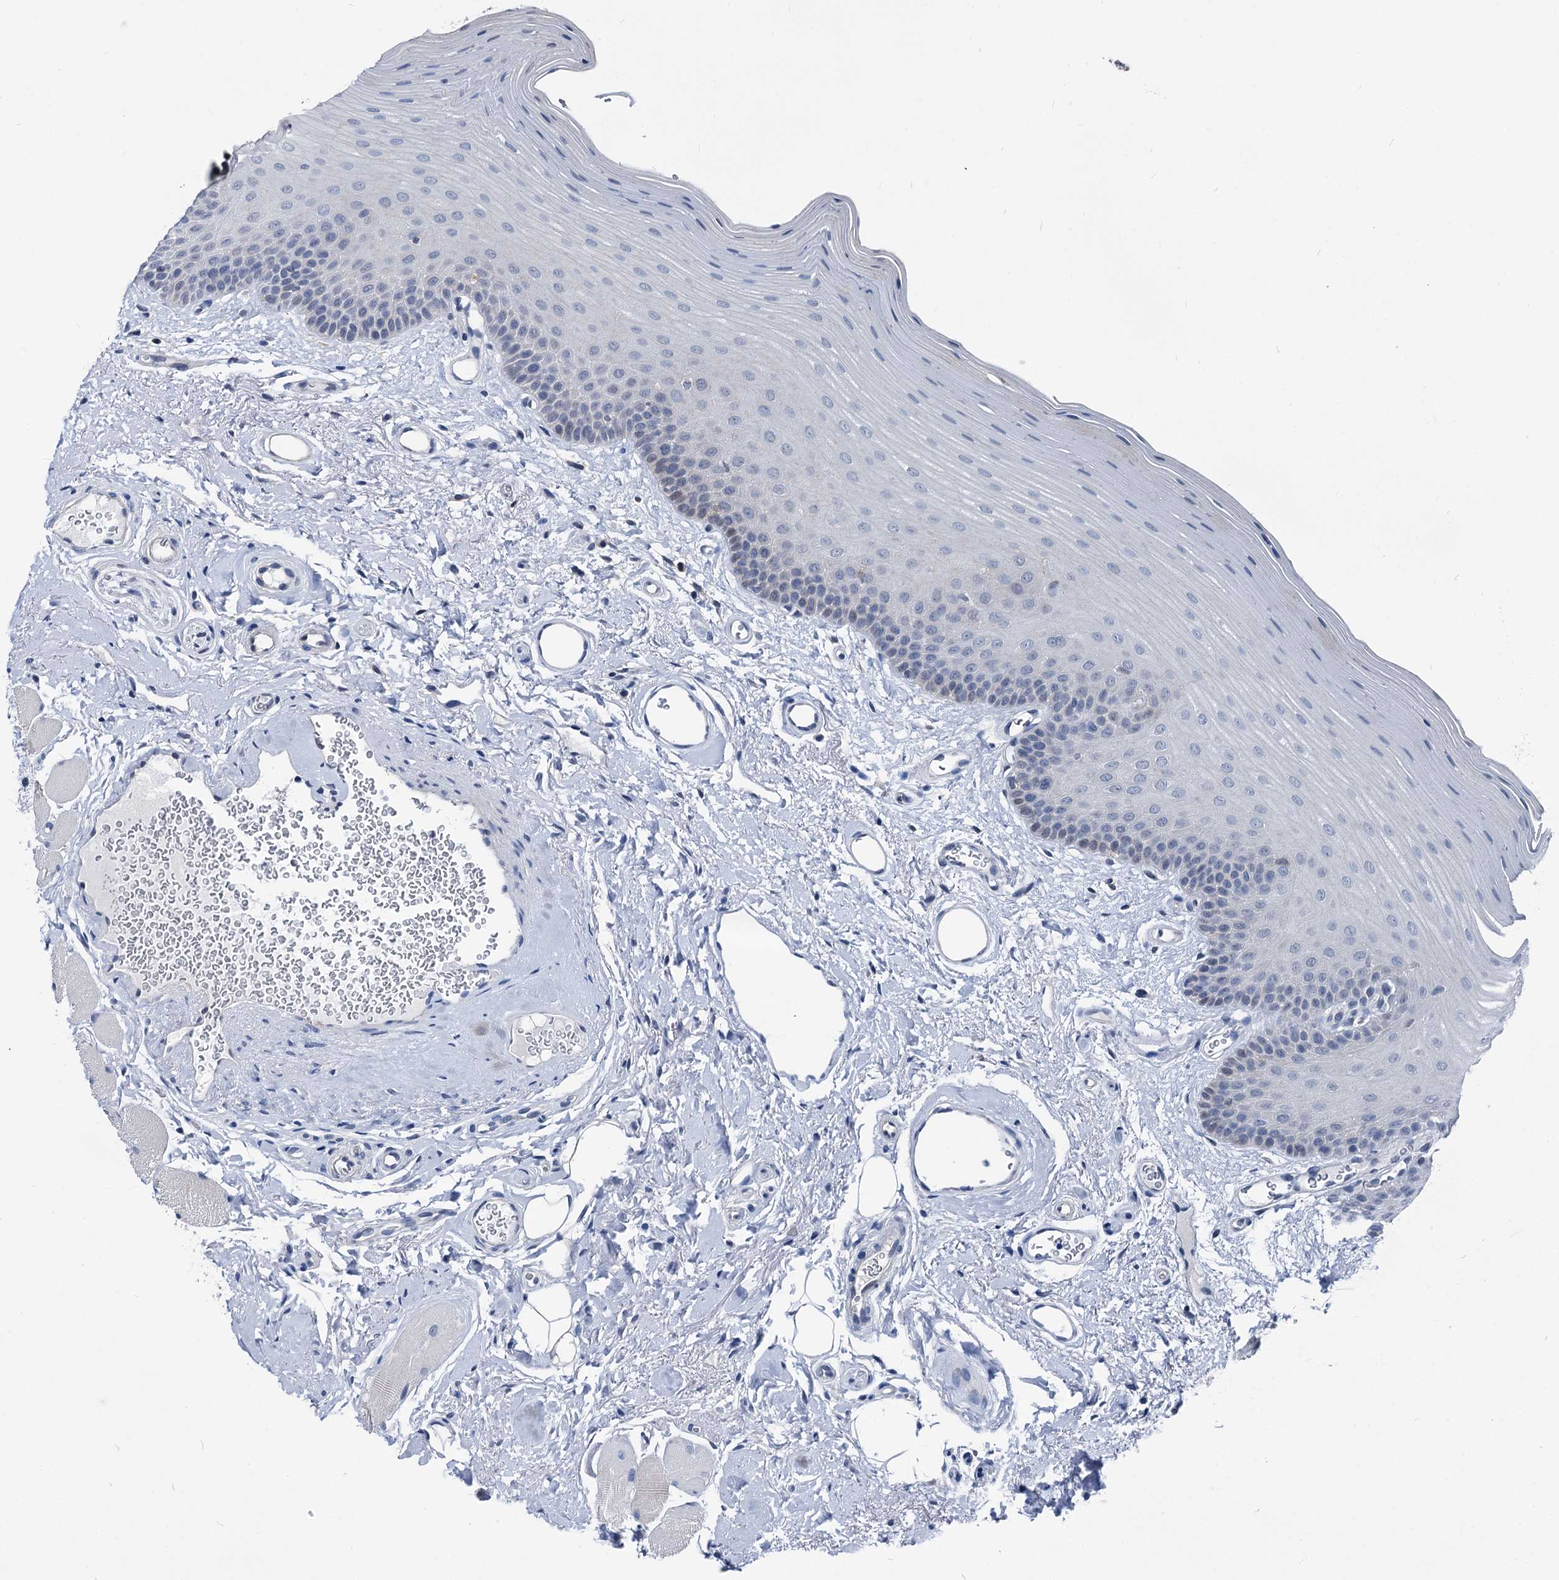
{"staining": {"intensity": "negative", "quantity": "none", "location": "none"}, "tissue": "oral mucosa", "cell_type": "Squamous epithelial cells", "image_type": "normal", "snomed": [{"axis": "morphology", "description": "Normal tissue, NOS"}, {"axis": "topography", "description": "Oral tissue"}], "caption": "Protein analysis of normal oral mucosa reveals no significant expression in squamous epithelial cells. (DAB immunohistochemistry (IHC), high magnification).", "gene": "GLO1", "patient": {"sex": "male", "age": 68}}